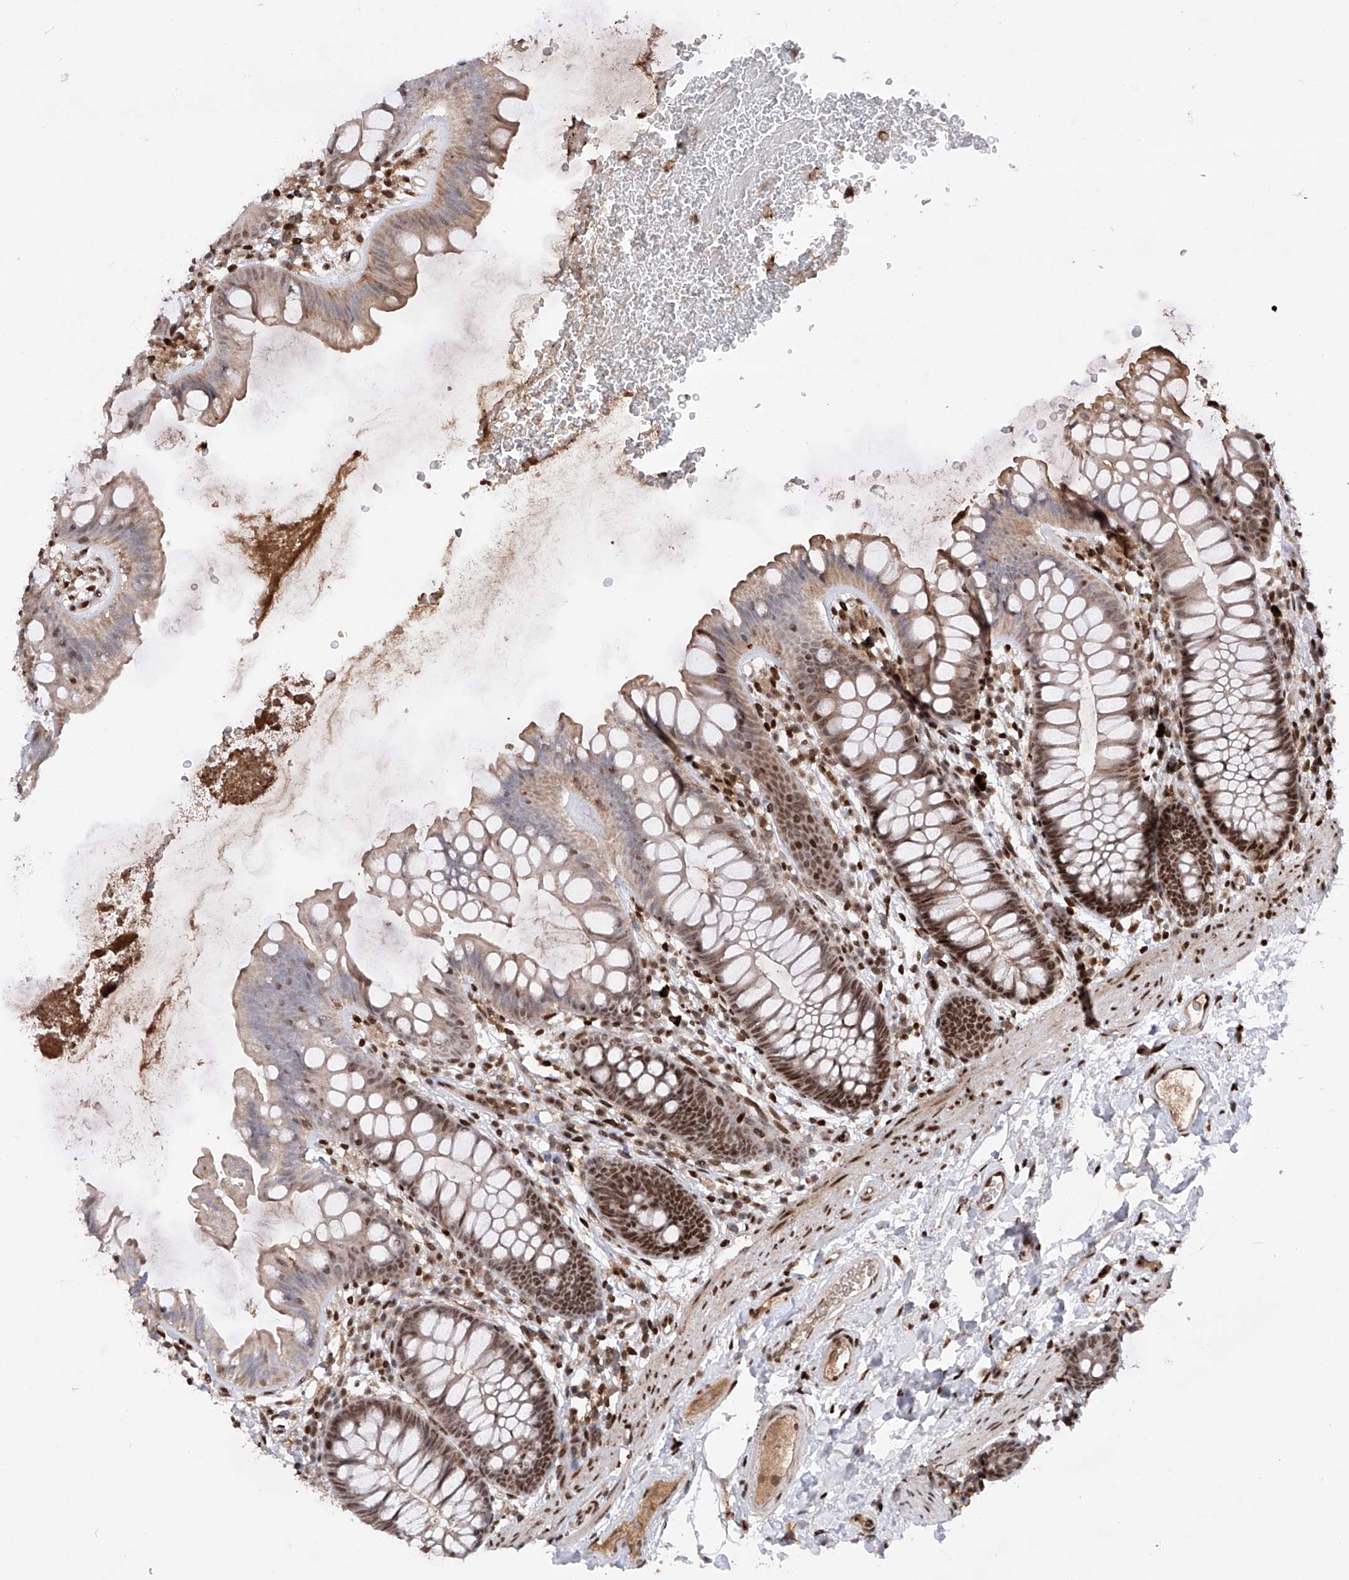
{"staining": {"intensity": "strong", "quantity": ">75%", "location": "nuclear"}, "tissue": "colon", "cell_type": "Endothelial cells", "image_type": "normal", "snomed": [{"axis": "morphology", "description": "Normal tissue, NOS"}, {"axis": "topography", "description": "Colon"}], "caption": "An image of colon stained for a protein displays strong nuclear brown staining in endothelial cells.", "gene": "ZNF280D", "patient": {"sex": "female", "age": 62}}